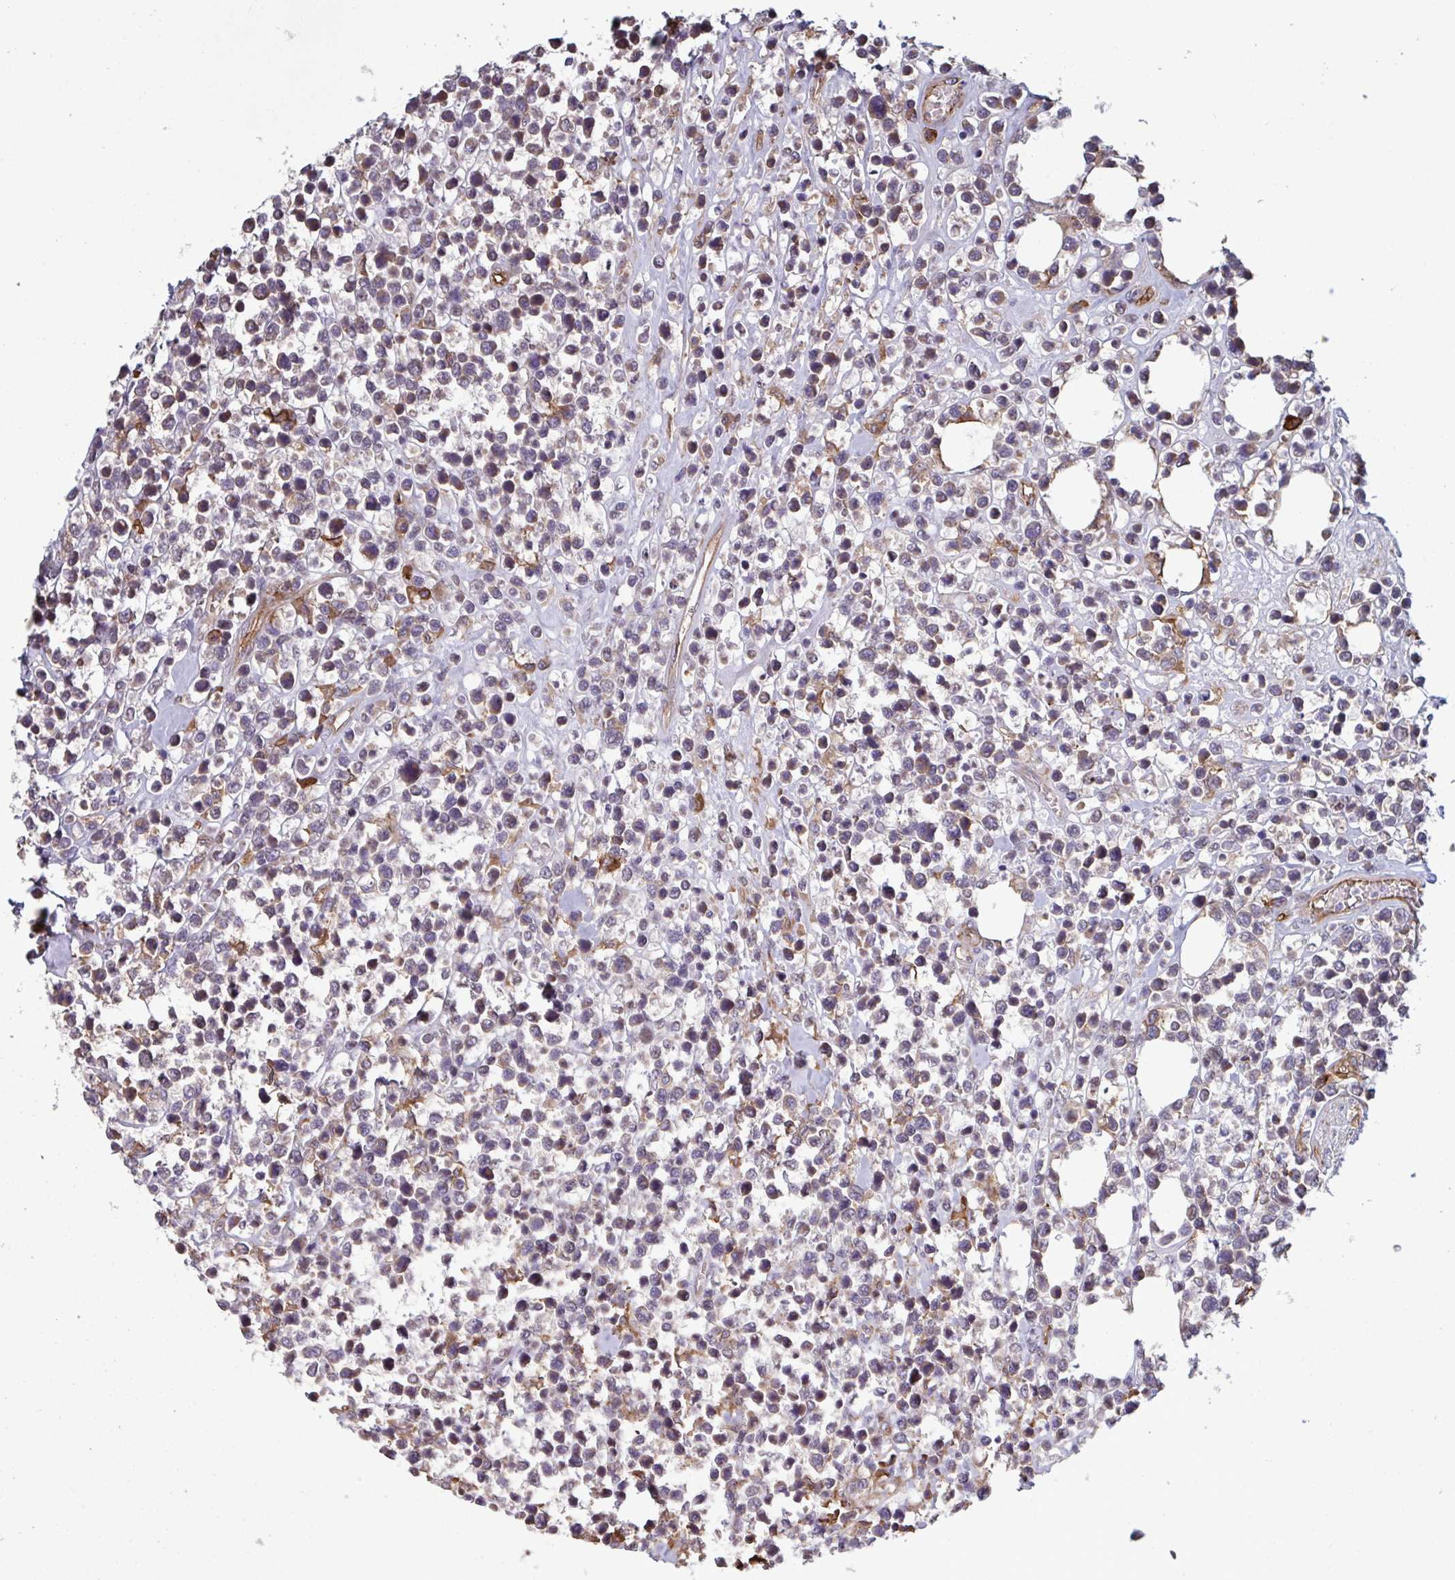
{"staining": {"intensity": "weak", "quantity": "25%-75%", "location": "cytoplasmic/membranous"}, "tissue": "lymphoma", "cell_type": "Tumor cells", "image_type": "cancer", "snomed": [{"axis": "morphology", "description": "Malignant lymphoma, non-Hodgkin's type, Low grade"}, {"axis": "topography", "description": "Lymph node"}], "caption": "There is low levels of weak cytoplasmic/membranous staining in tumor cells of low-grade malignant lymphoma, non-Hodgkin's type, as demonstrated by immunohistochemical staining (brown color).", "gene": "CD1E", "patient": {"sex": "male", "age": 60}}